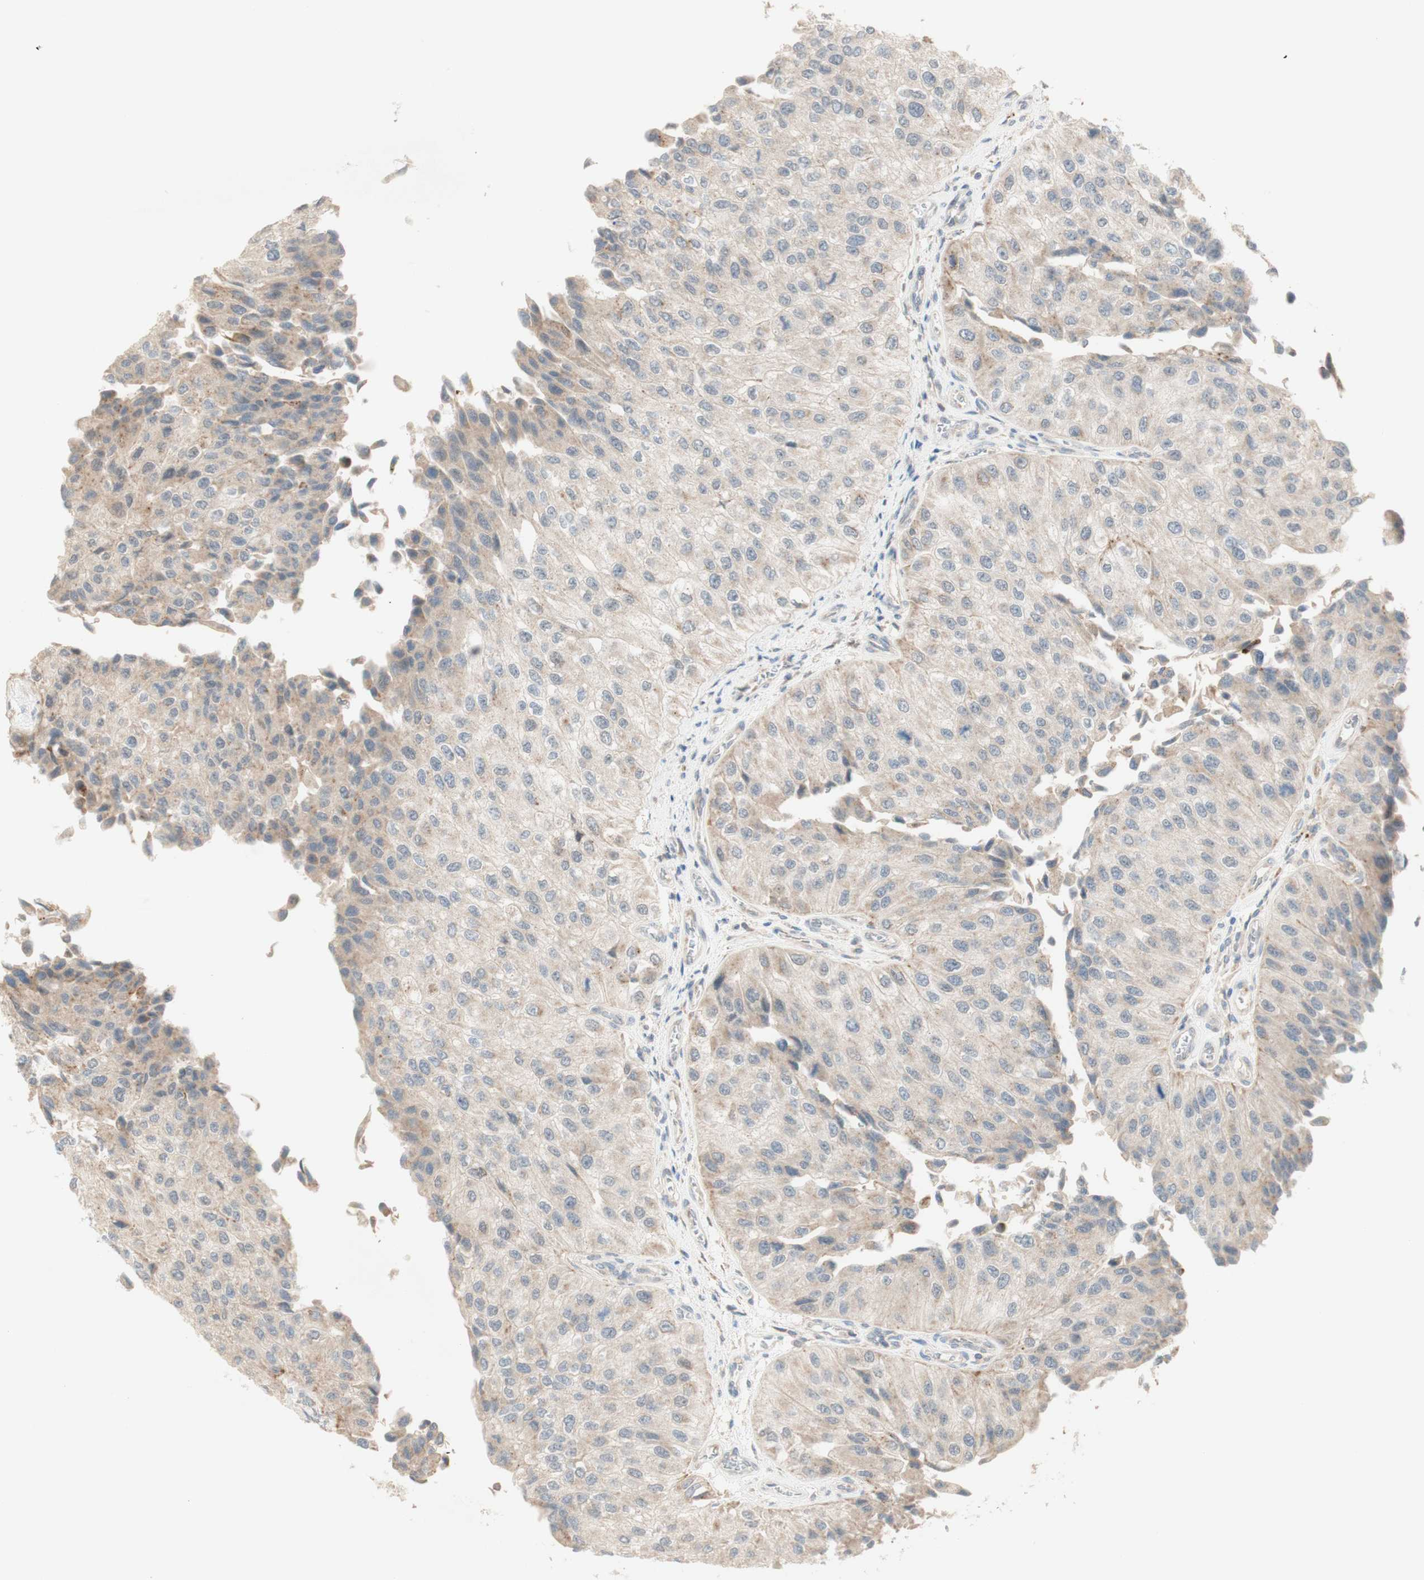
{"staining": {"intensity": "weak", "quantity": ">75%", "location": "cytoplasmic/membranous"}, "tissue": "urothelial cancer", "cell_type": "Tumor cells", "image_type": "cancer", "snomed": [{"axis": "morphology", "description": "Urothelial carcinoma, High grade"}, {"axis": "topography", "description": "Kidney"}, {"axis": "topography", "description": "Urinary bladder"}], "caption": "A high-resolution histopathology image shows immunohistochemistry (IHC) staining of urothelial cancer, which reveals weak cytoplasmic/membranous positivity in about >75% of tumor cells.", "gene": "GAPT", "patient": {"sex": "male", "age": 77}}